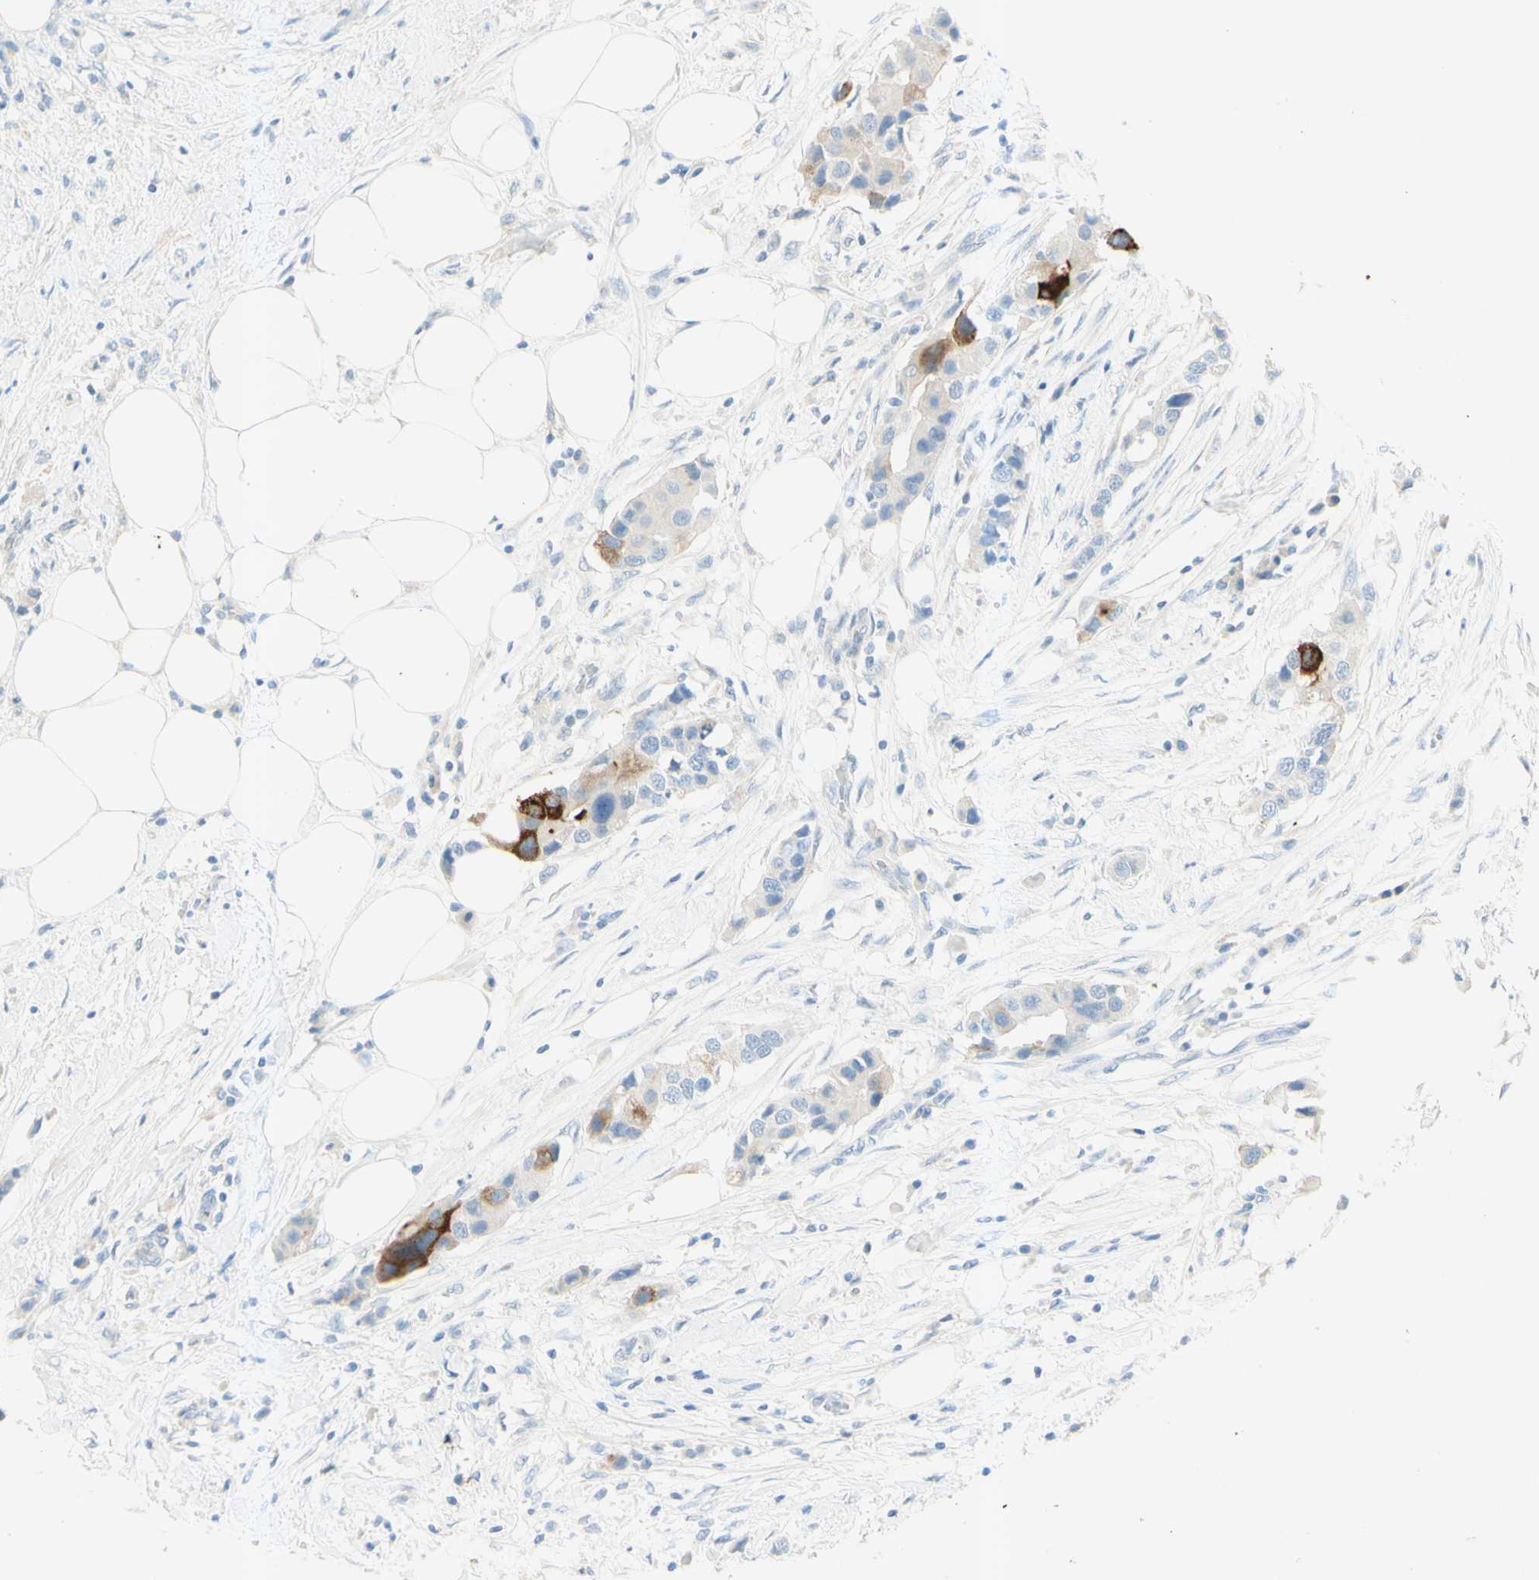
{"staining": {"intensity": "strong", "quantity": "<25%", "location": "cytoplasmic/membranous"}, "tissue": "breast cancer", "cell_type": "Tumor cells", "image_type": "cancer", "snomed": [{"axis": "morphology", "description": "Normal tissue, NOS"}, {"axis": "morphology", "description": "Duct carcinoma"}, {"axis": "topography", "description": "Breast"}], "caption": "Immunohistochemistry (IHC) histopathology image of neoplastic tissue: breast cancer (infiltrating ductal carcinoma) stained using immunohistochemistry displays medium levels of strong protein expression localized specifically in the cytoplasmic/membranous of tumor cells, appearing as a cytoplasmic/membranous brown color.", "gene": "GDF15", "patient": {"sex": "female", "age": 50}}